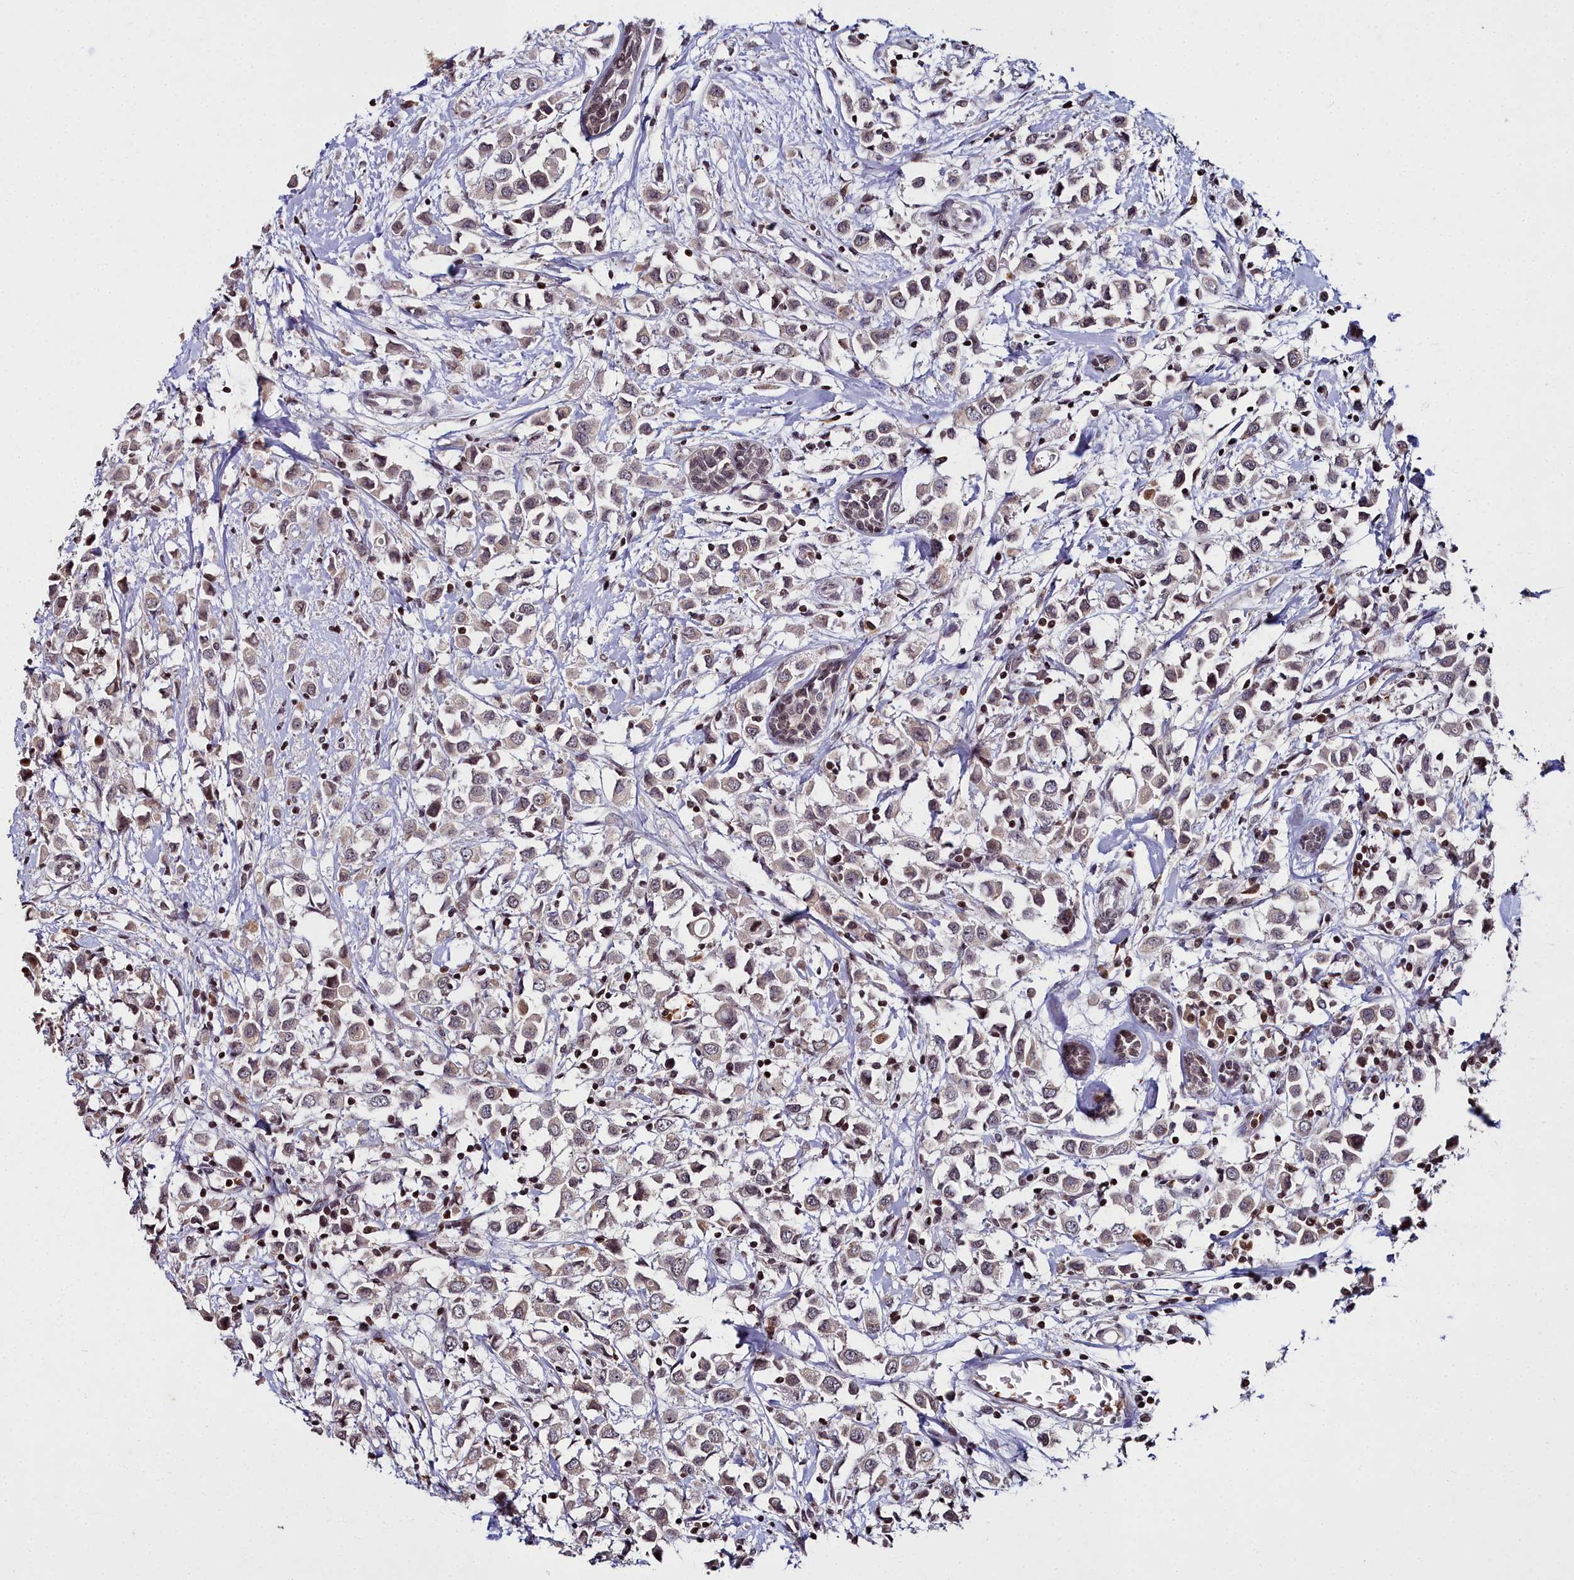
{"staining": {"intensity": "weak", "quantity": ">75%", "location": "cytoplasmic/membranous"}, "tissue": "breast cancer", "cell_type": "Tumor cells", "image_type": "cancer", "snomed": [{"axis": "morphology", "description": "Duct carcinoma"}, {"axis": "topography", "description": "Breast"}], "caption": "Weak cytoplasmic/membranous staining for a protein is seen in approximately >75% of tumor cells of breast cancer using immunohistochemistry (IHC).", "gene": "FZD4", "patient": {"sex": "female", "age": 61}}